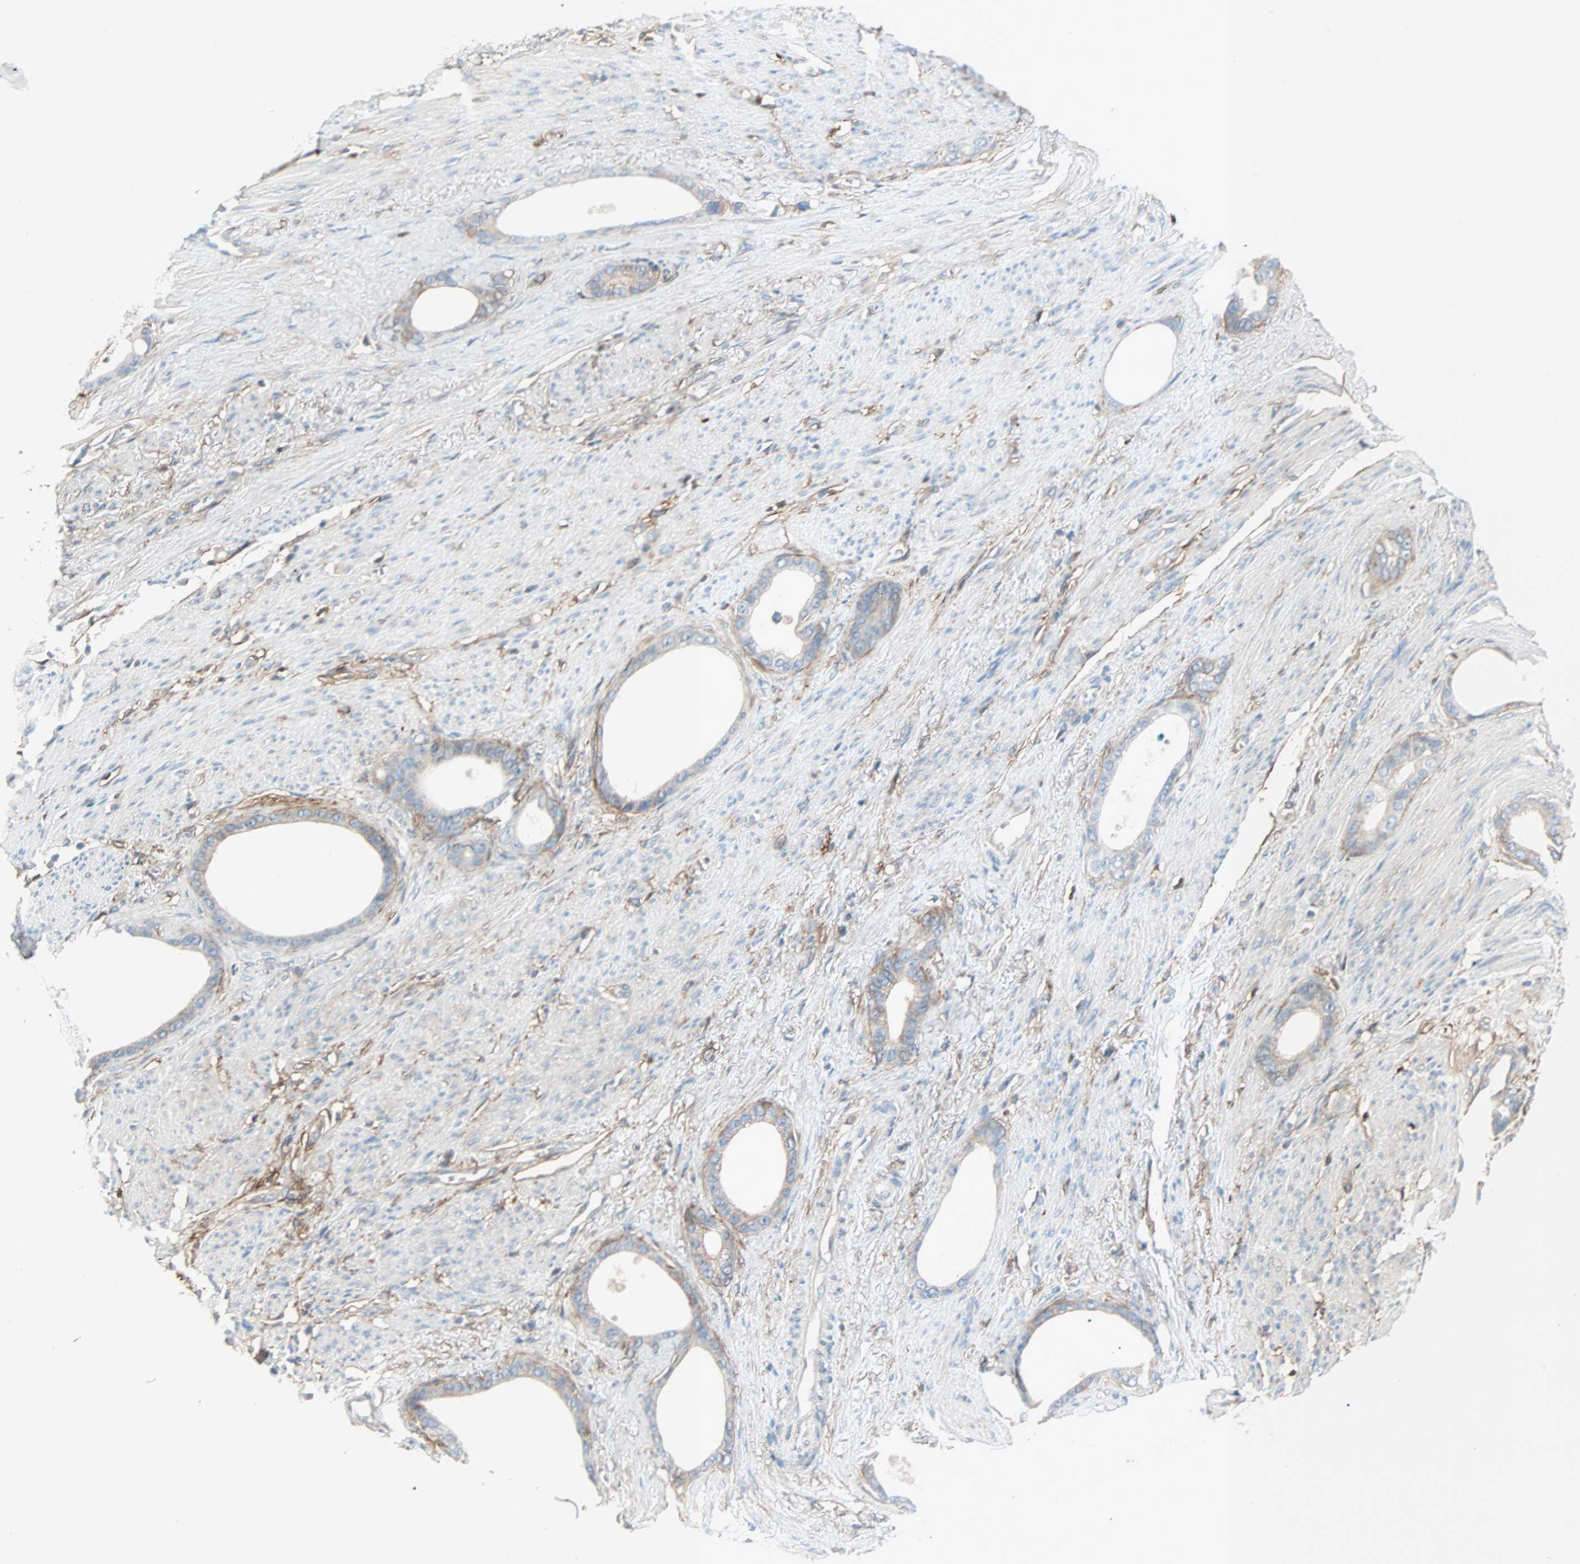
{"staining": {"intensity": "moderate", "quantity": ">75%", "location": "cytoplasmic/membranous"}, "tissue": "stomach cancer", "cell_type": "Tumor cells", "image_type": "cancer", "snomed": [{"axis": "morphology", "description": "Adenocarcinoma, NOS"}, {"axis": "topography", "description": "Stomach"}], "caption": "IHC (DAB) staining of stomach cancer displays moderate cytoplasmic/membranous protein staining in about >75% of tumor cells. The staining is performed using DAB brown chromogen to label protein expression. The nuclei are counter-stained blue using hematoxylin.", "gene": "EPB41L2", "patient": {"sex": "female", "age": 75}}